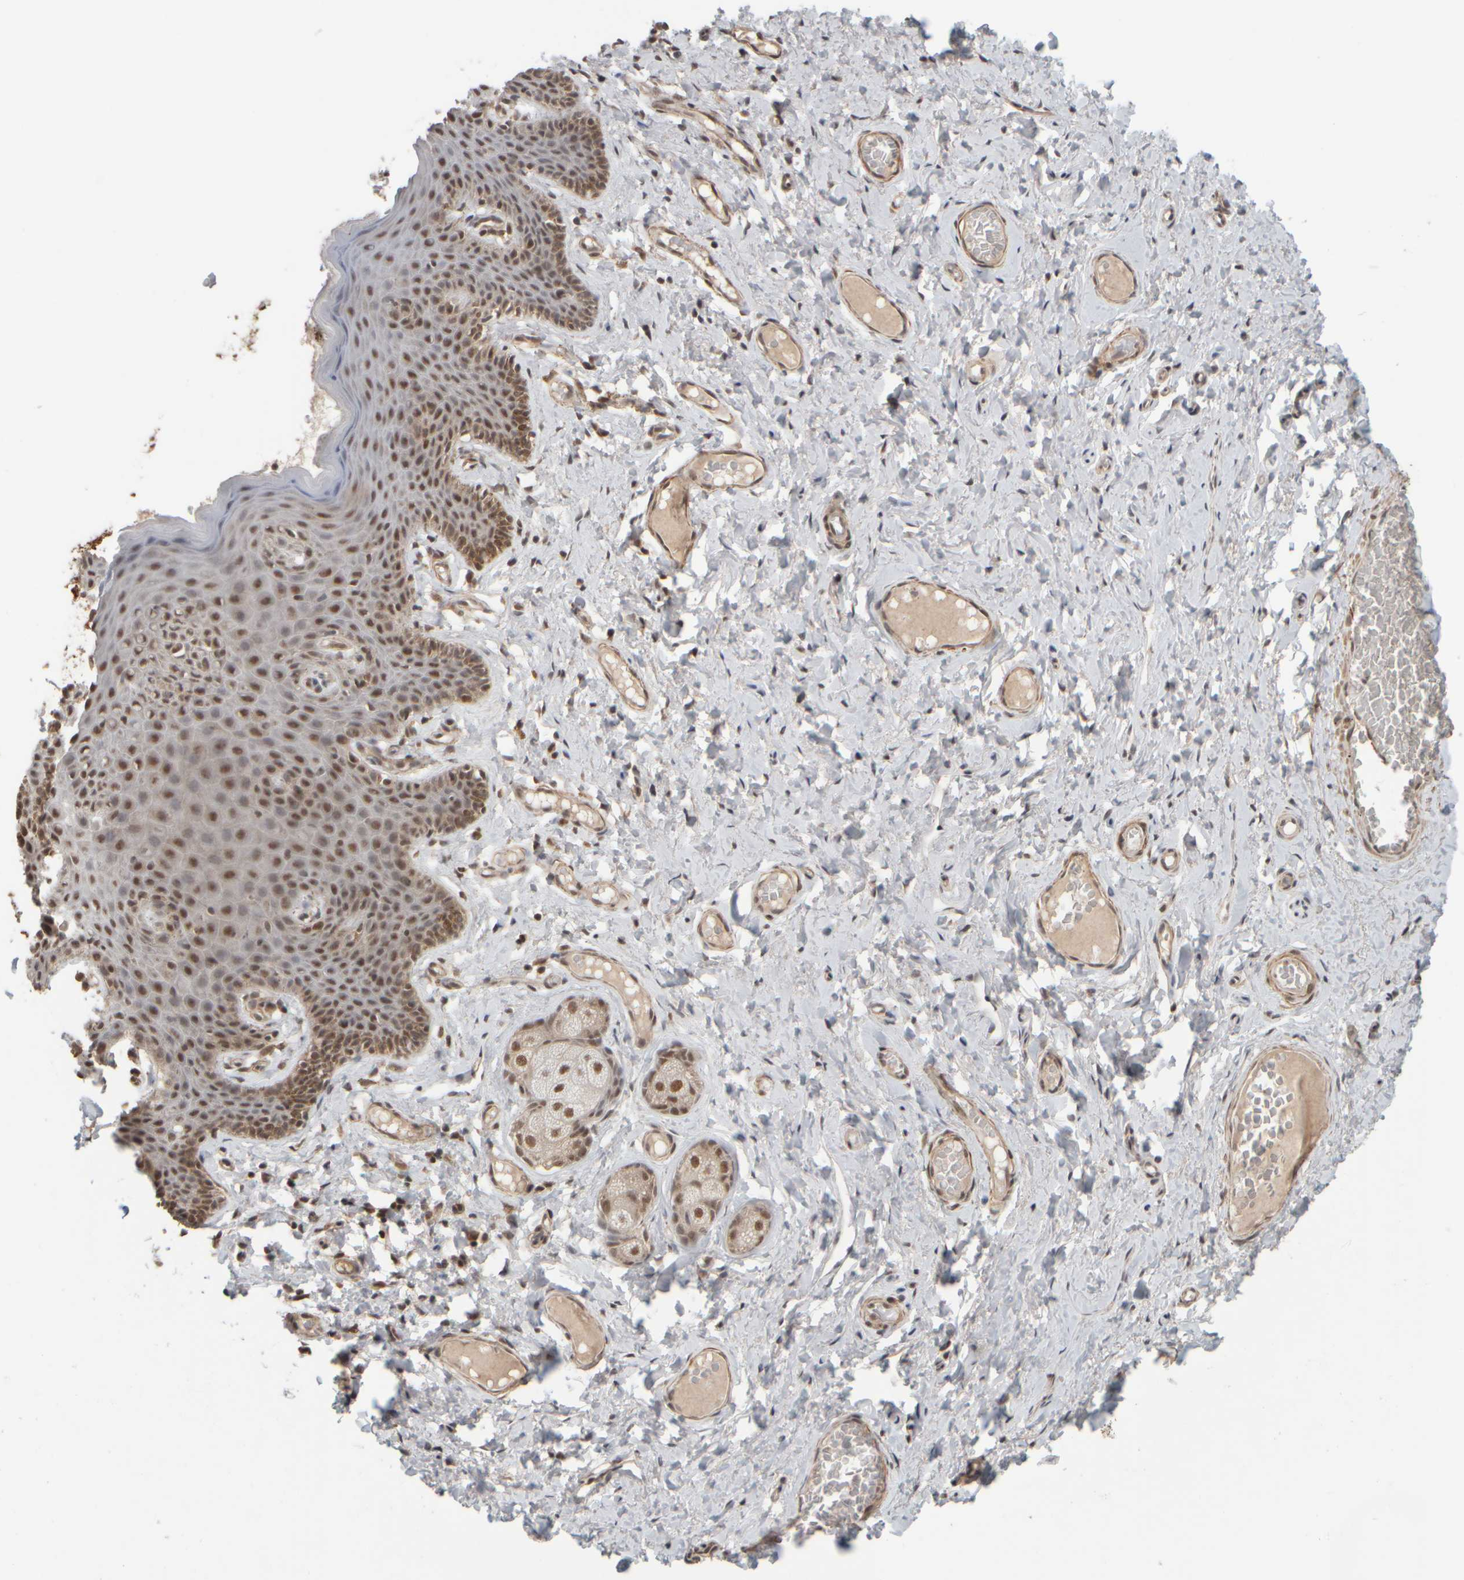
{"staining": {"intensity": "strong", "quantity": ">75%", "location": "nuclear"}, "tissue": "skin", "cell_type": "Epidermal cells", "image_type": "normal", "snomed": [{"axis": "morphology", "description": "Normal tissue, NOS"}, {"axis": "topography", "description": "Vulva"}], "caption": "A micrograph of skin stained for a protein reveals strong nuclear brown staining in epidermal cells.", "gene": "SYNRG", "patient": {"sex": "female", "age": 66}}